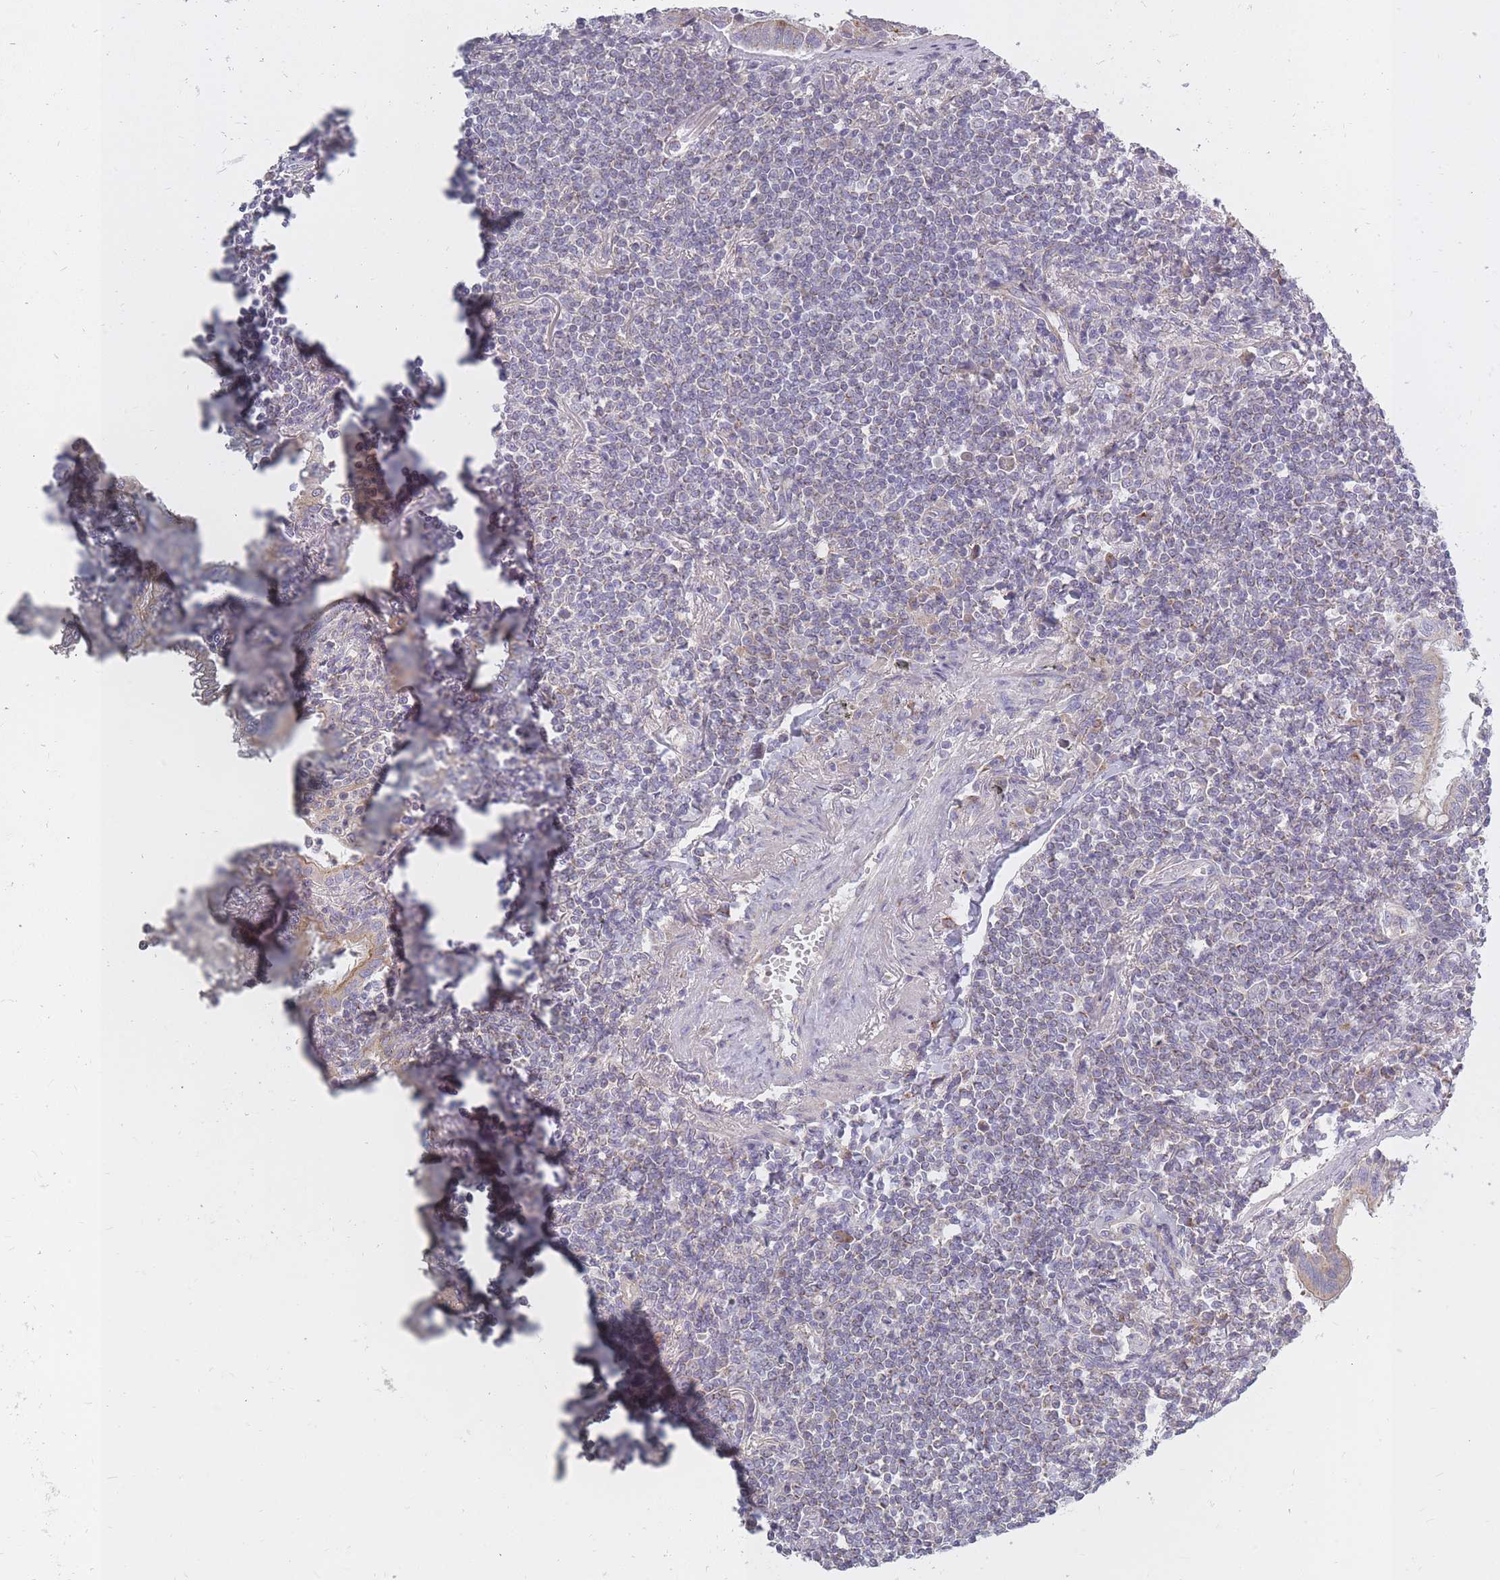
{"staining": {"intensity": "negative", "quantity": "none", "location": "none"}, "tissue": "lymphoma", "cell_type": "Tumor cells", "image_type": "cancer", "snomed": [{"axis": "morphology", "description": "Malignant lymphoma, non-Hodgkin's type, Low grade"}, {"axis": "topography", "description": "Lung"}], "caption": "DAB (3,3'-diaminobenzidine) immunohistochemical staining of human lymphoma shows no significant expression in tumor cells.", "gene": "ALKBH4", "patient": {"sex": "female", "age": 71}}